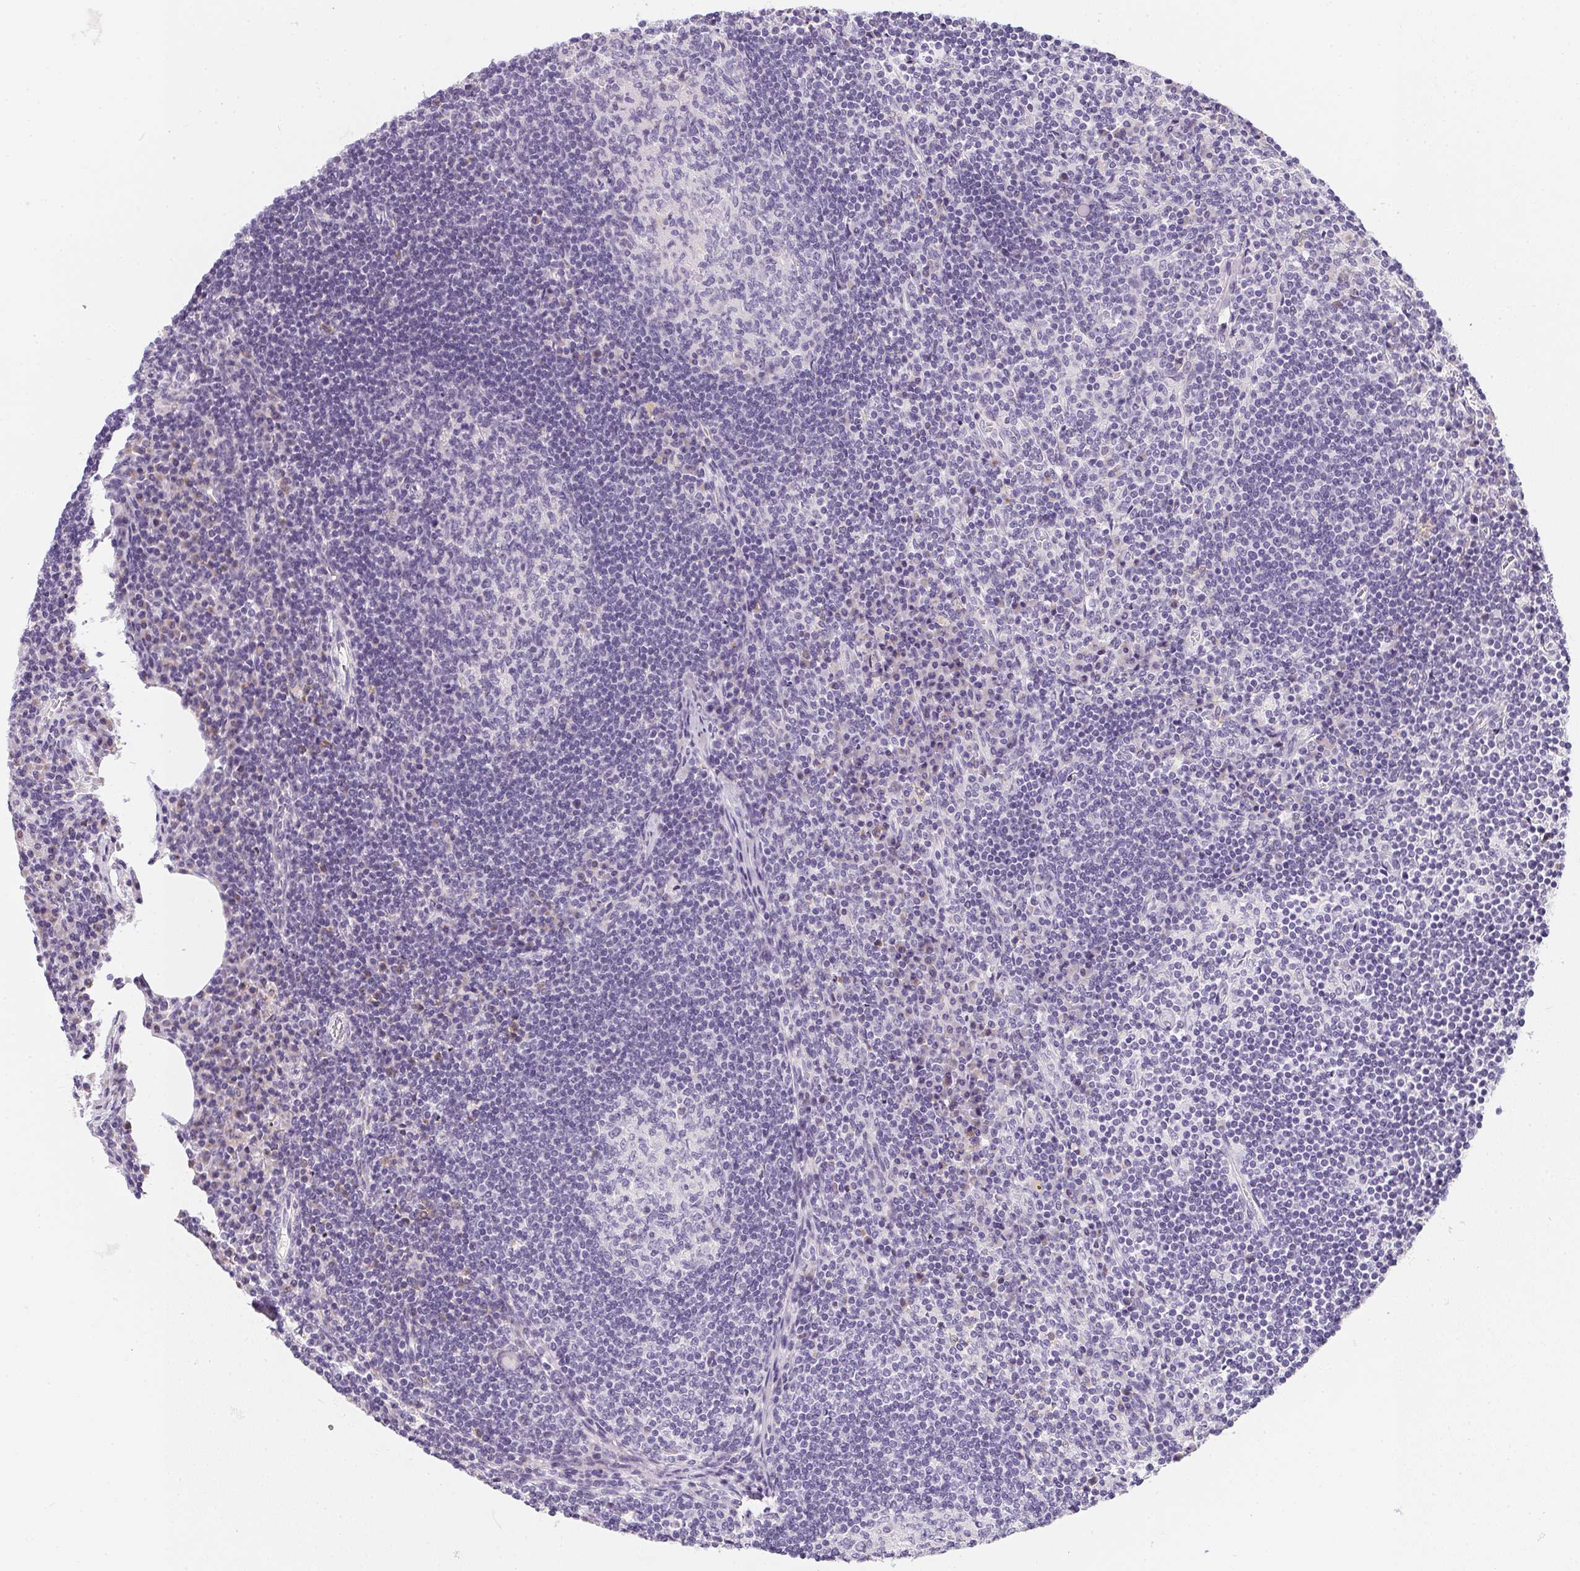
{"staining": {"intensity": "negative", "quantity": "none", "location": "none"}, "tissue": "lymph node", "cell_type": "Germinal center cells", "image_type": "normal", "snomed": [{"axis": "morphology", "description": "Normal tissue, NOS"}, {"axis": "topography", "description": "Lymph node"}], "caption": "A micrograph of lymph node stained for a protein exhibits no brown staining in germinal center cells.", "gene": "MAP1A", "patient": {"sex": "male", "age": 67}}